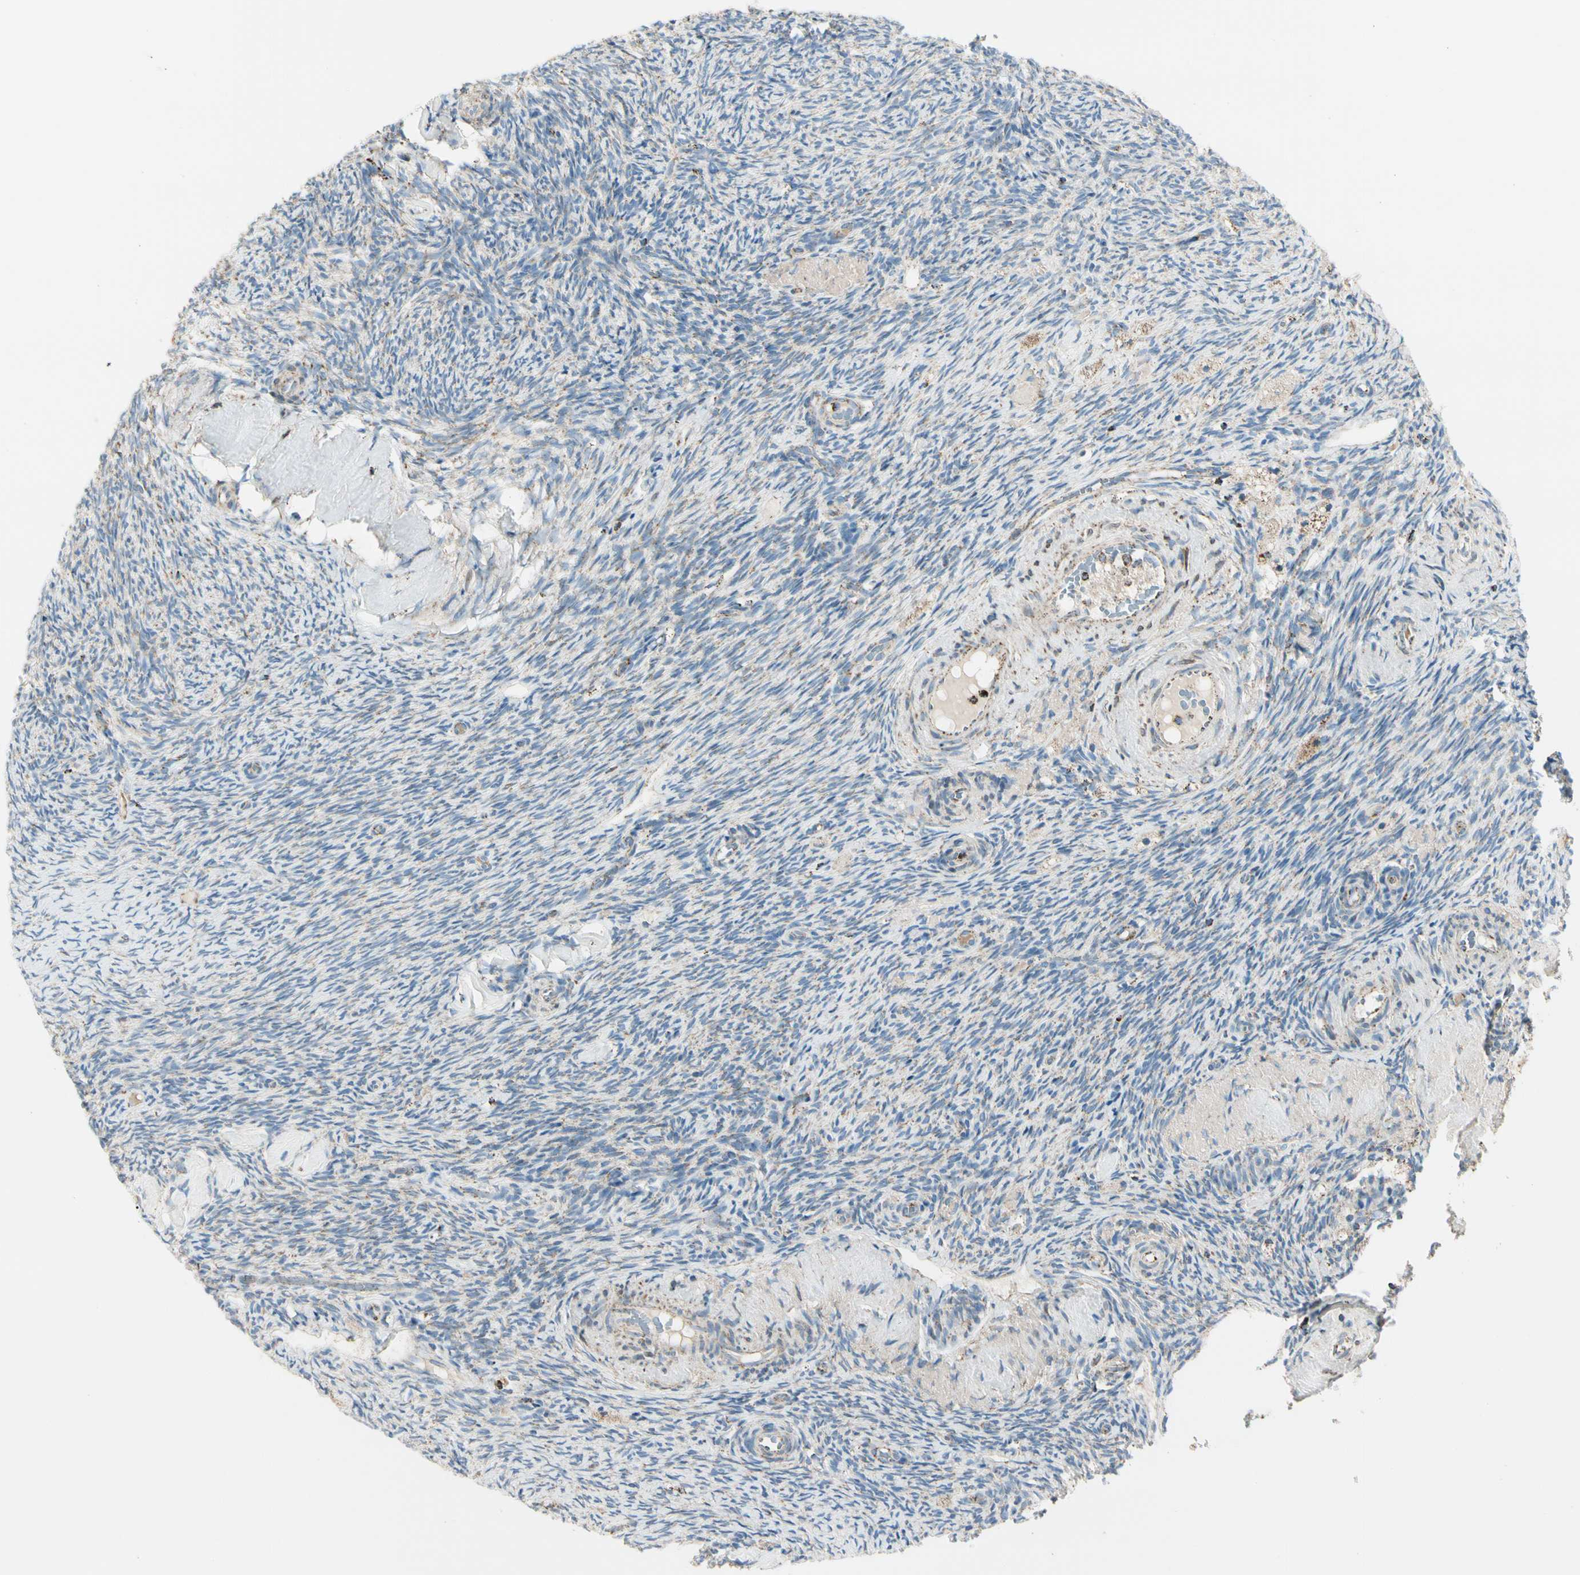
{"staining": {"intensity": "moderate", "quantity": "<25%", "location": "cytoplasmic/membranous"}, "tissue": "ovary", "cell_type": "Ovarian stroma cells", "image_type": "normal", "snomed": [{"axis": "morphology", "description": "Normal tissue, NOS"}, {"axis": "topography", "description": "Ovary"}], "caption": "Immunohistochemical staining of normal ovary exhibits <25% levels of moderate cytoplasmic/membranous protein expression in approximately <25% of ovarian stroma cells.", "gene": "ME2", "patient": {"sex": "female", "age": 60}}